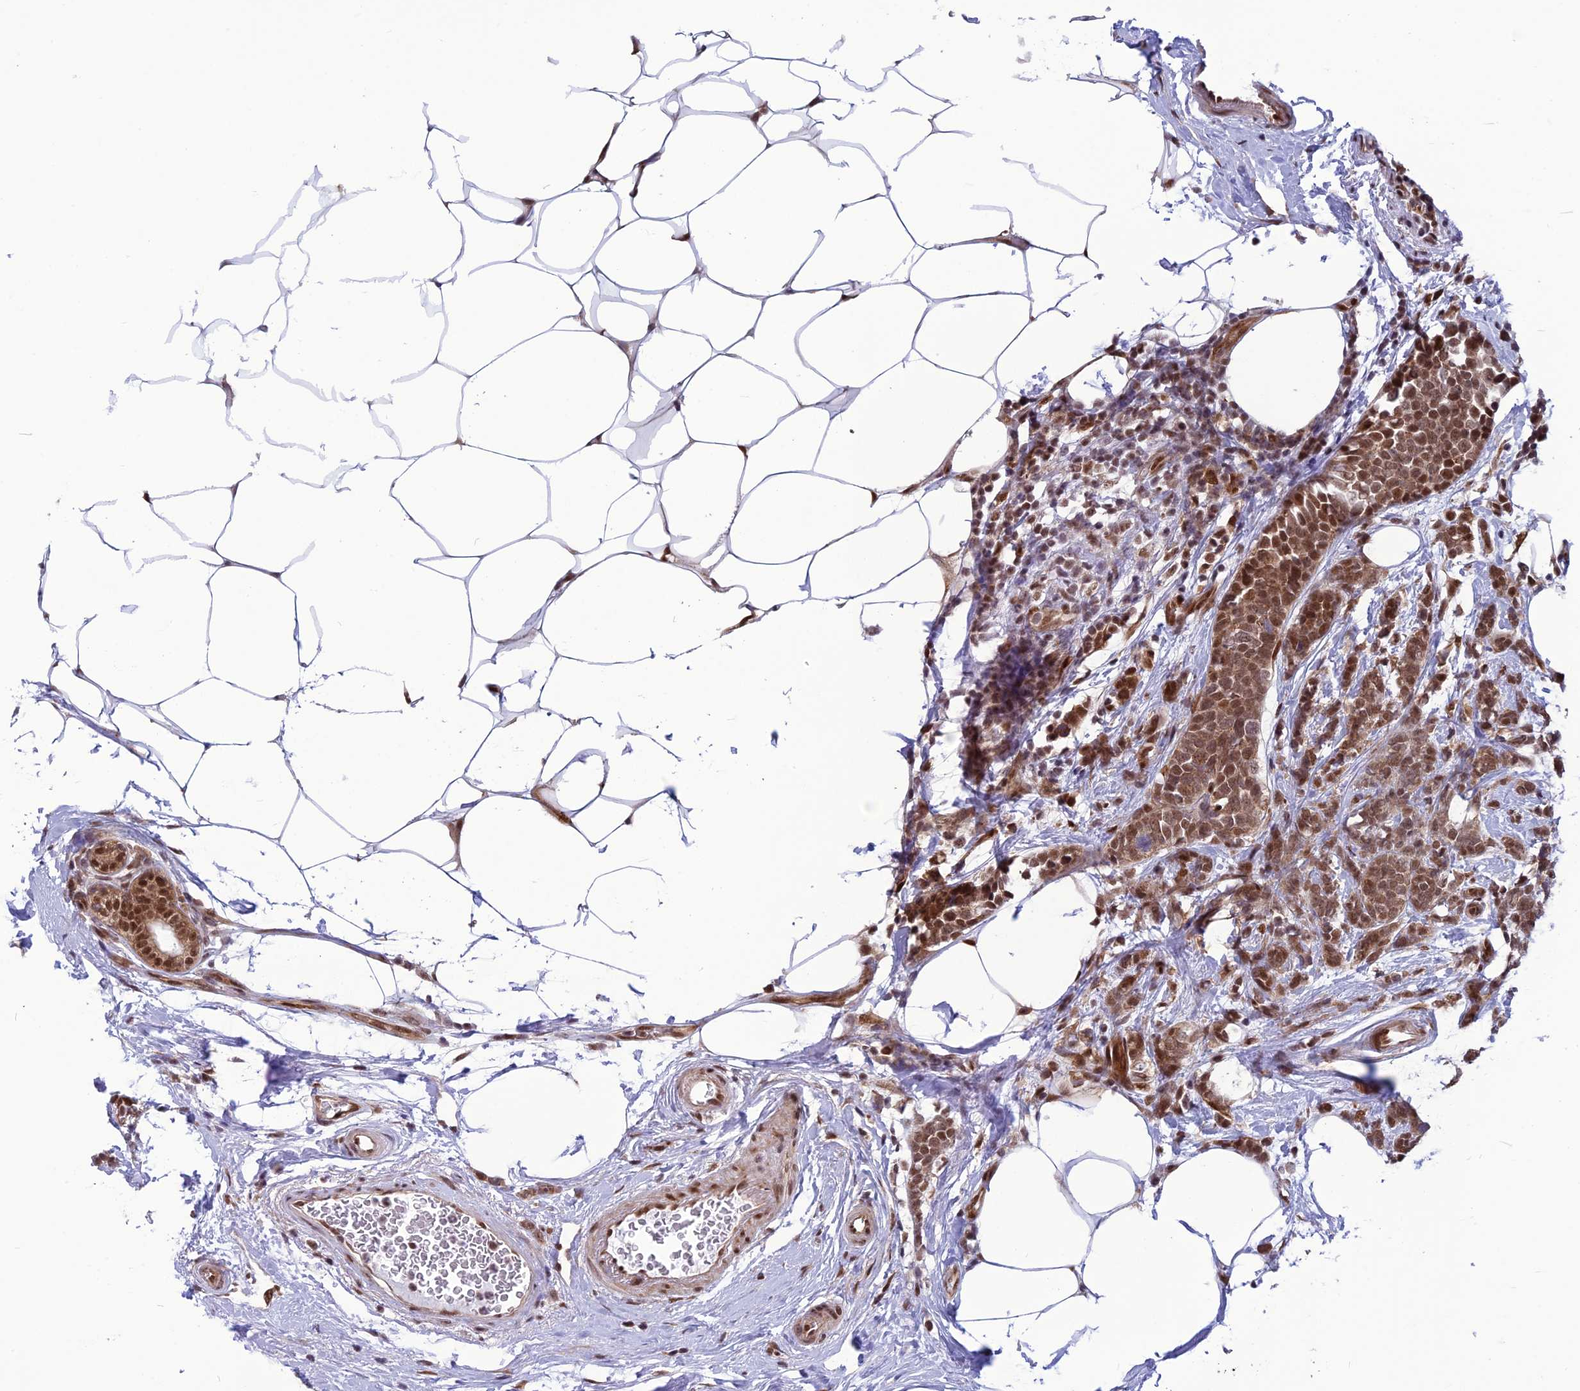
{"staining": {"intensity": "moderate", "quantity": ">75%", "location": "cytoplasmic/membranous,nuclear"}, "tissue": "breast cancer", "cell_type": "Tumor cells", "image_type": "cancer", "snomed": [{"axis": "morphology", "description": "Lobular carcinoma"}, {"axis": "topography", "description": "Breast"}], "caption": "Breast lobular carcinoma stained for a protein (brown) displays moderate cytoplasmic/membranous and nuclear positive staining in about >75% of tumor cells.", "gene": "RTRAF", "patient": {"sex": "female", "age": 58}}